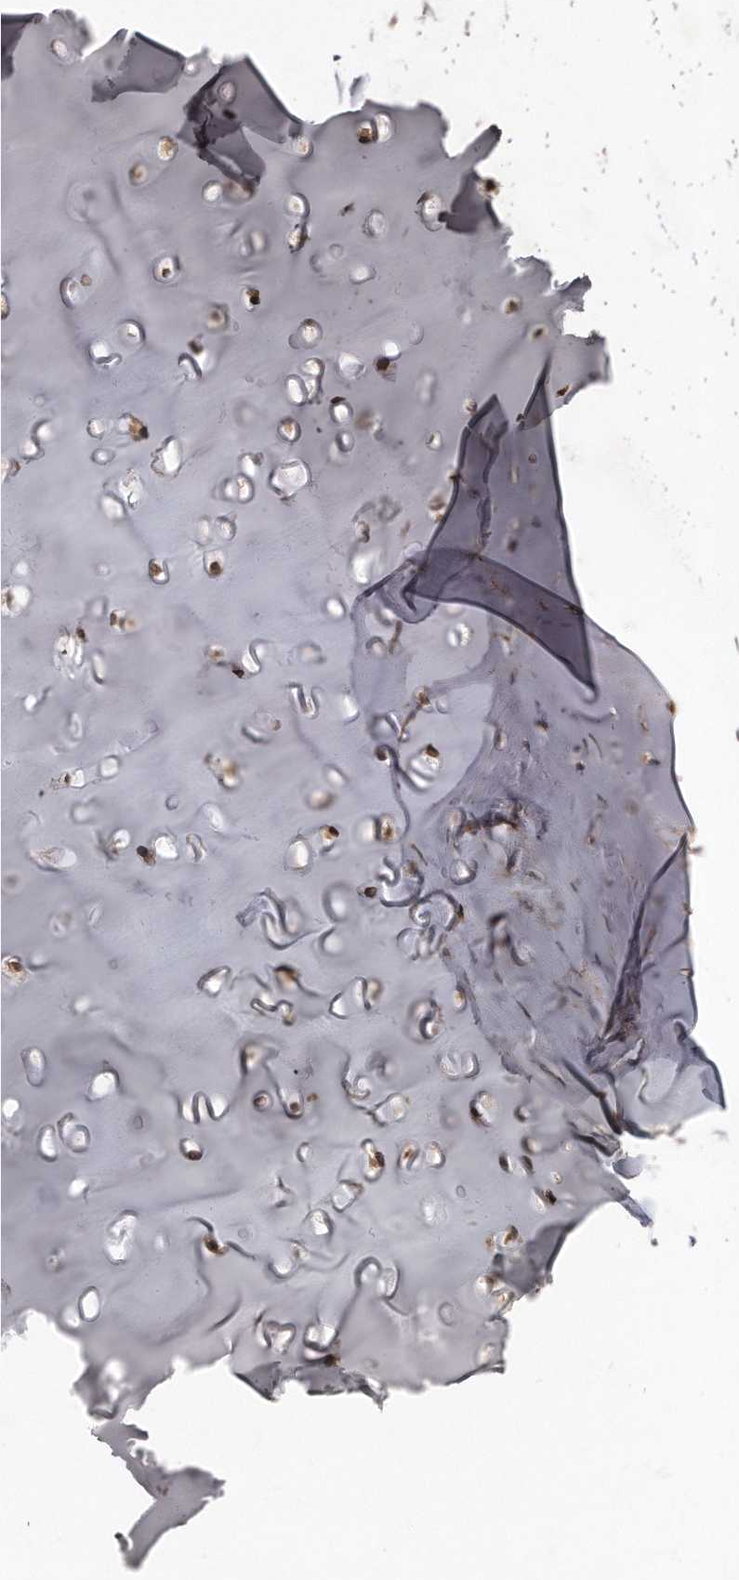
{"staining": {"intensity": "moderate", "quantity": ">75%", "location": "cytoplasmic/membranous,nuclear"}, "tissue": "soft tissue", "cell_type": "Chondrocytes", "image_type": "normal", "snomed": [{"axis": "morphology", "description": "Normal tissue, NOS"}, {"axis": "morphology", "description": "Basal cell carcinoma"}, {"axis": "topography", "description": "Cartilage tissue"}, {"axis": "topography", "description": "Nasopharynx"}, {"axis": "topography", "description": "Oral tissue"}], "caption": "Moderate cytoplasmic/membranous,nuclear expression is identified in approximately >75% of chondrocytes in normal soft tissue. Nuclei are stained in blue.", "gene": "HASPIN", "patient": {"sex": "female", "age": 77}}